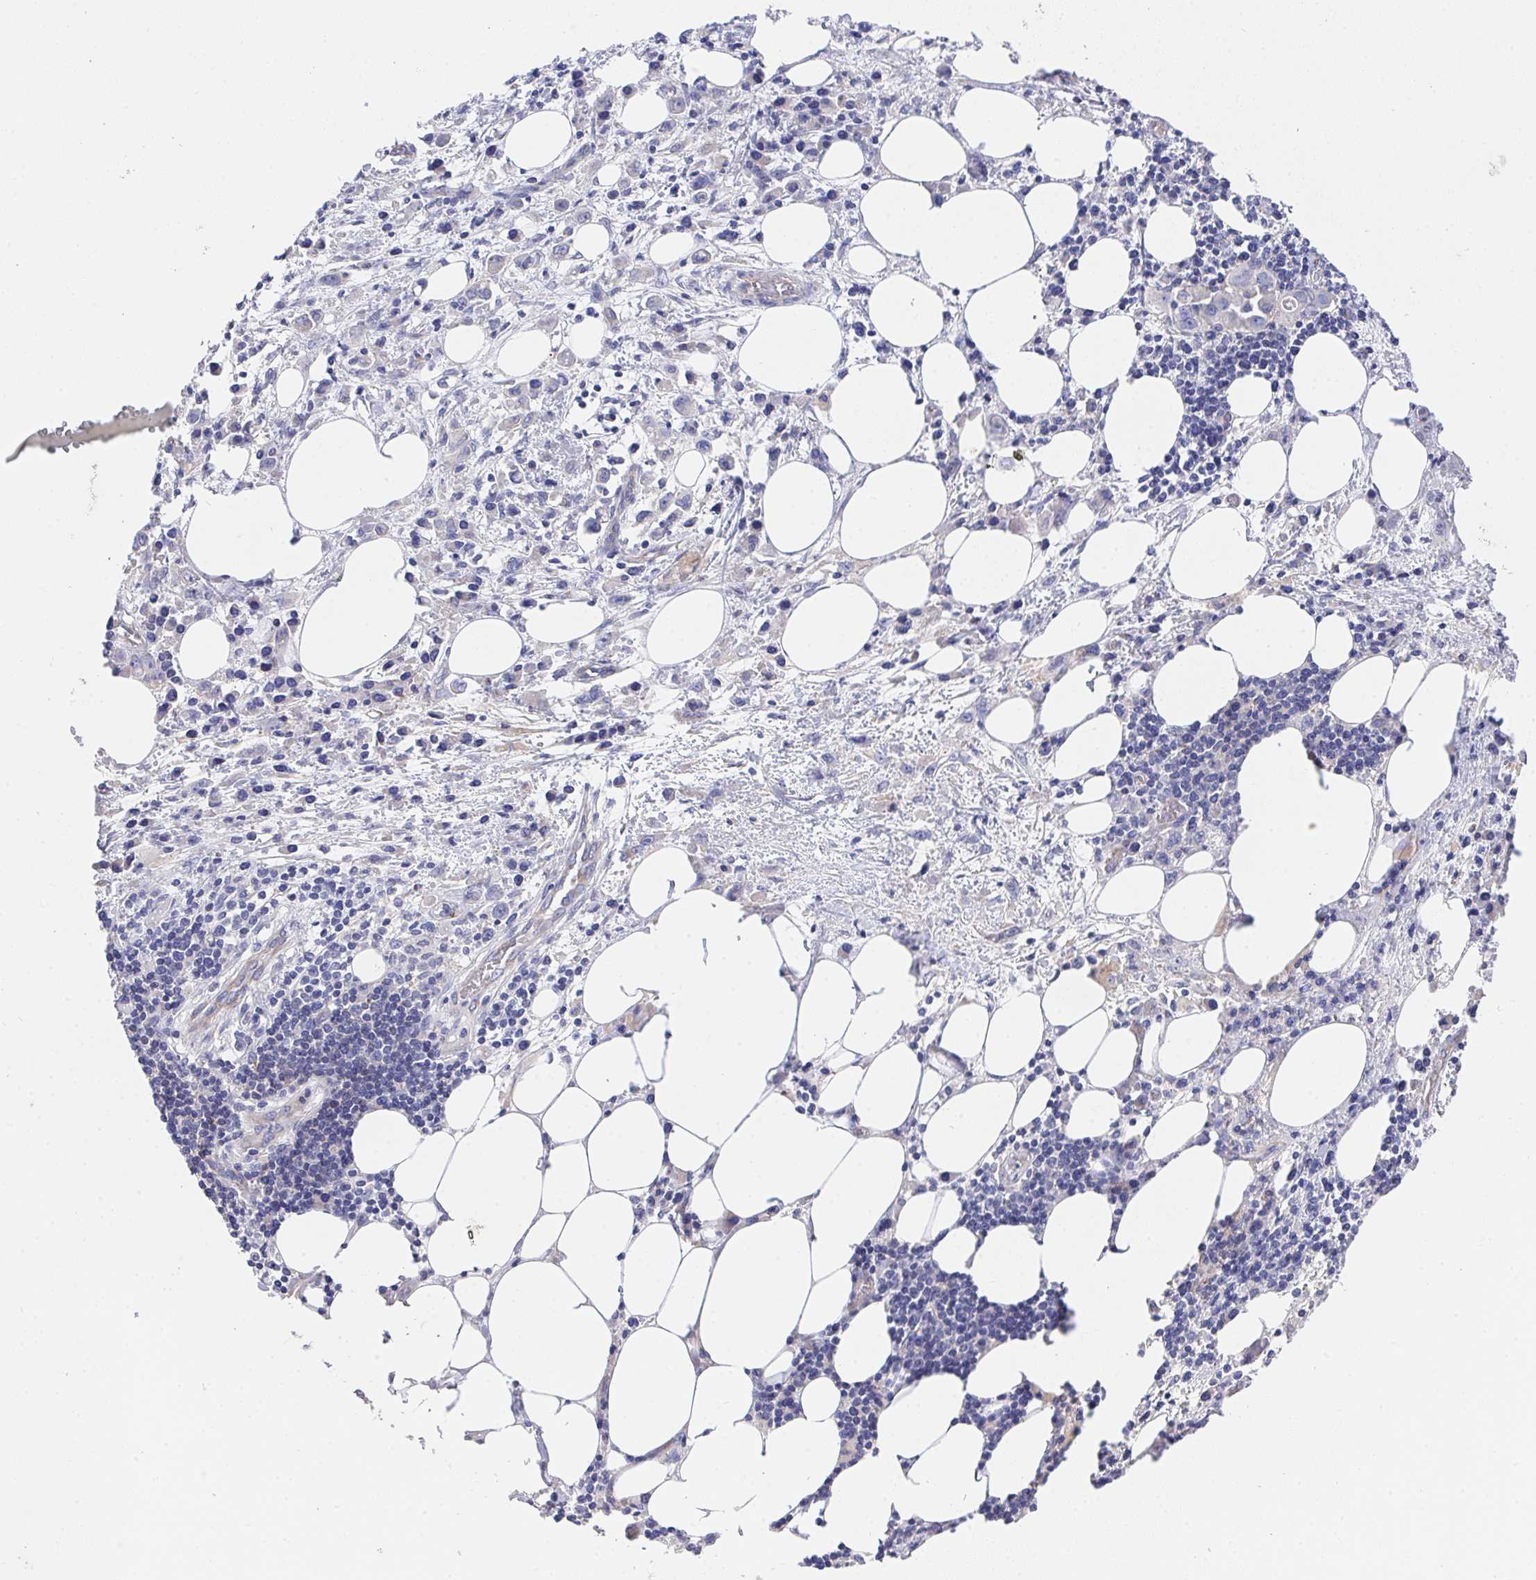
{"staining": {"intensity": "negative", "quantity": "none", "location": "none"}, "tissue": "stomach cancer", "cell_type": "Tumor cells", "image_type": "cancer", "snomed": [{"axis": "morphology", "description": "Adenocarcinoma, NOS"}, {"axis": "topography", "description": "Stomach, upper"}], "caption": "A high-resolution micrograph shows immunohistochemistry (IHC) staining of stomach cancer (adenocarcinoma), which displays no significant expression in tumor cells.", "gene": "PRG3", "patient": {"sex": "male", "age": 75}}